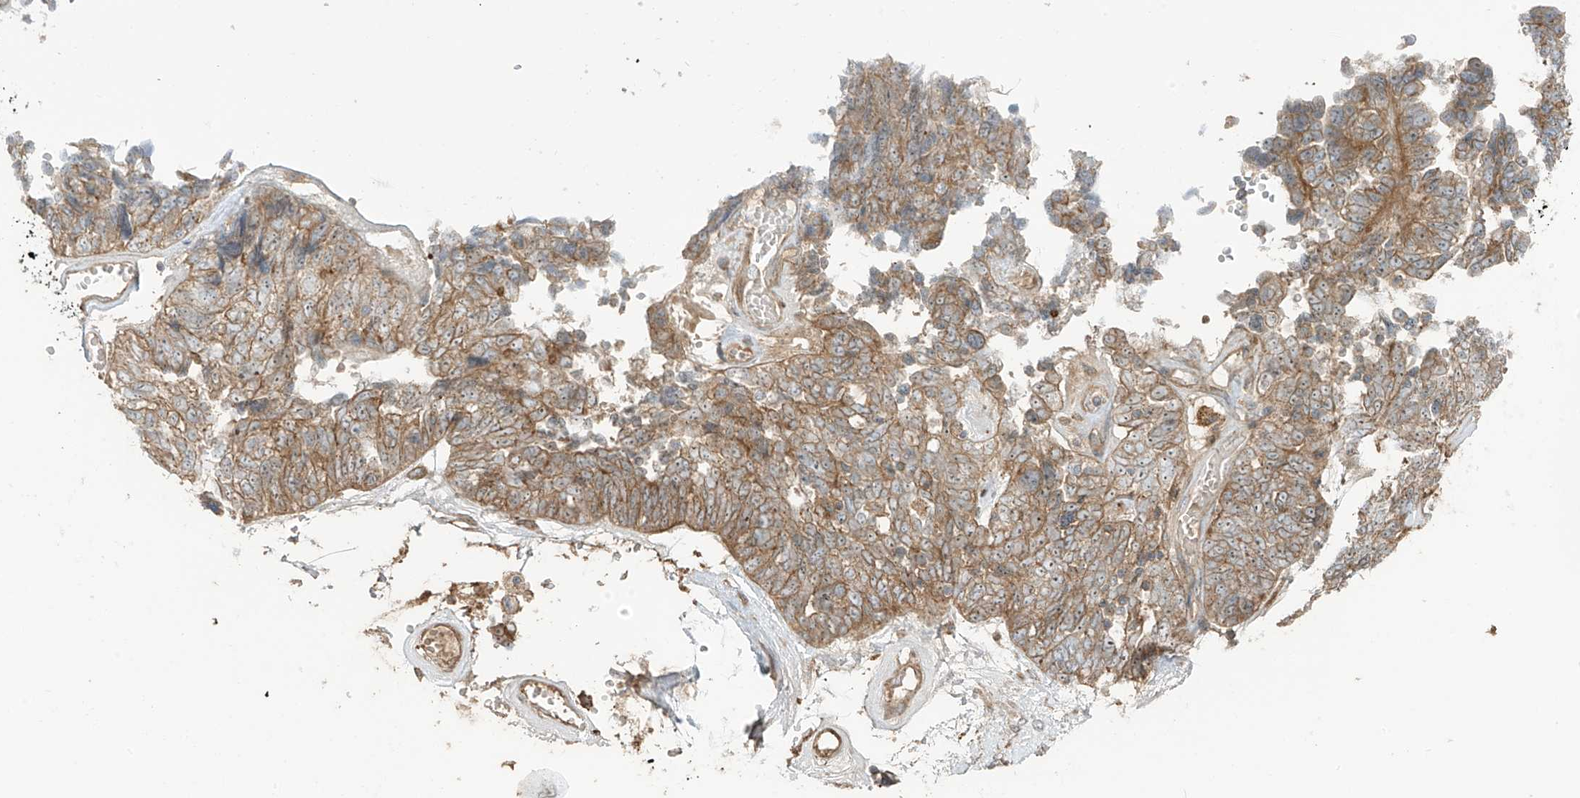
{"staining": {"intensity": "moderate", "quantity": ">75%", "location": "cytoplasmic/membranous"}, "tissue": "ovarian cancer", "cell_type": "Tumor cells", "image_type": "cancer", "snomed": [{"axis": "morphology", "description": "Cystadenocarcinoma, serous, NOS"}, {"axis": "topography", "description": "Ovary"}], "caption": "Ovarian cancer stained with DAB (3,3'-diaminobenzidine) immunohistochemistry displays medium levels of moderate cytoplasmic/membranous positivity in approximately >75% of tumor cells.", "gene": "ENTR1", "patient": {"sex": "female", "age": 79}}